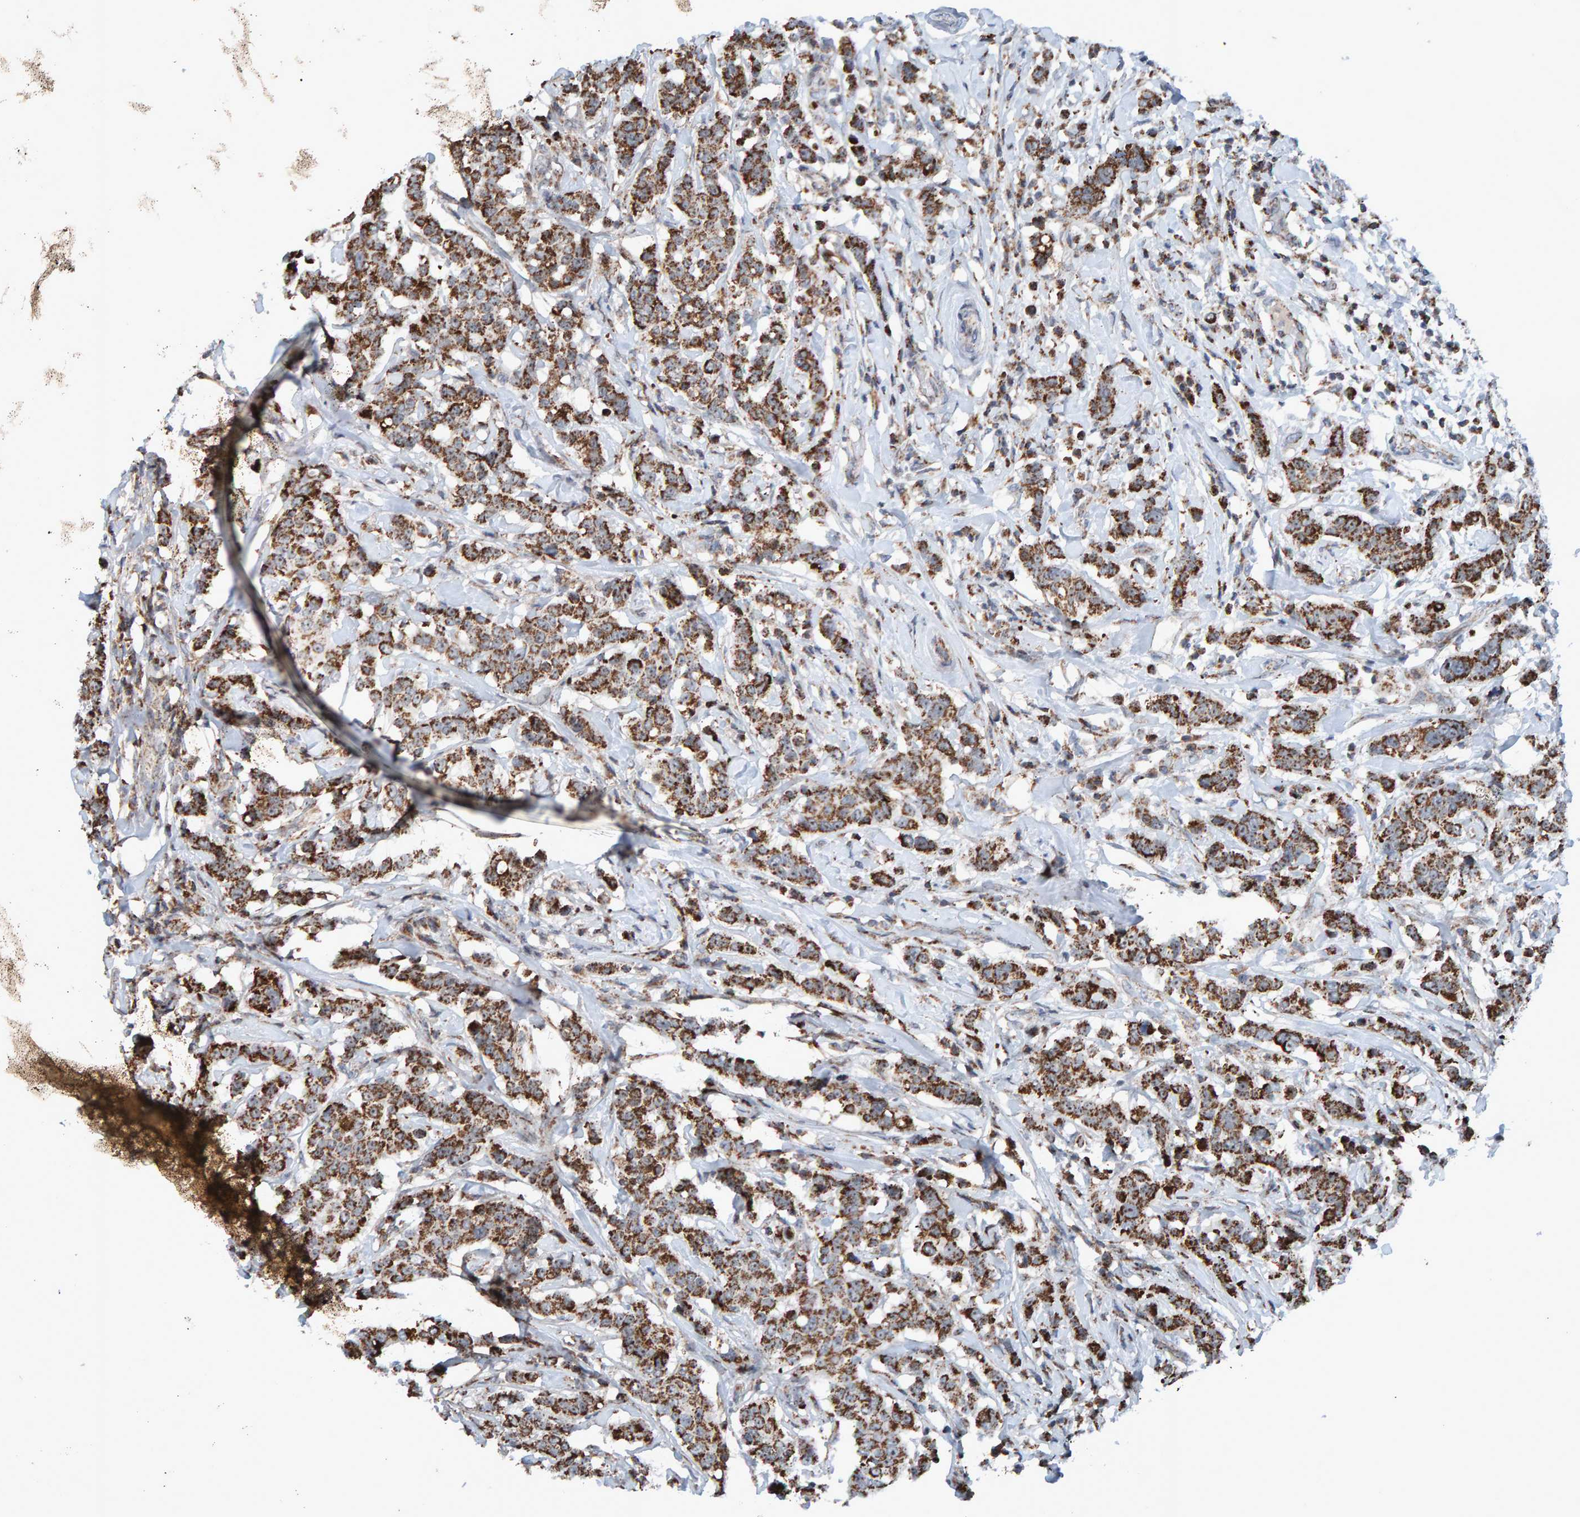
{"staining": {"intensity": "strong", "quantity": ">75%", "location": "cytoplasmic/membranous"}, "tissue": "breast cancer", "cell_type": "Tumor cells", "image_type": "cancer", "snomed": [{"axis": "morphology", "description": "Duct carcinoma"}, {"axis": "topography", "description": "Breast"}], "caption": "Immunohistochemistry (IHC) of breast cancer shows high levels of strong cytoplasmic/membranous positivity in about >75% of tumor cells. The protein is shown in brown color, while the nuclei are stained blue.", "gene": "ZNF48", "patient": {"sex": "female", "age": 27}}